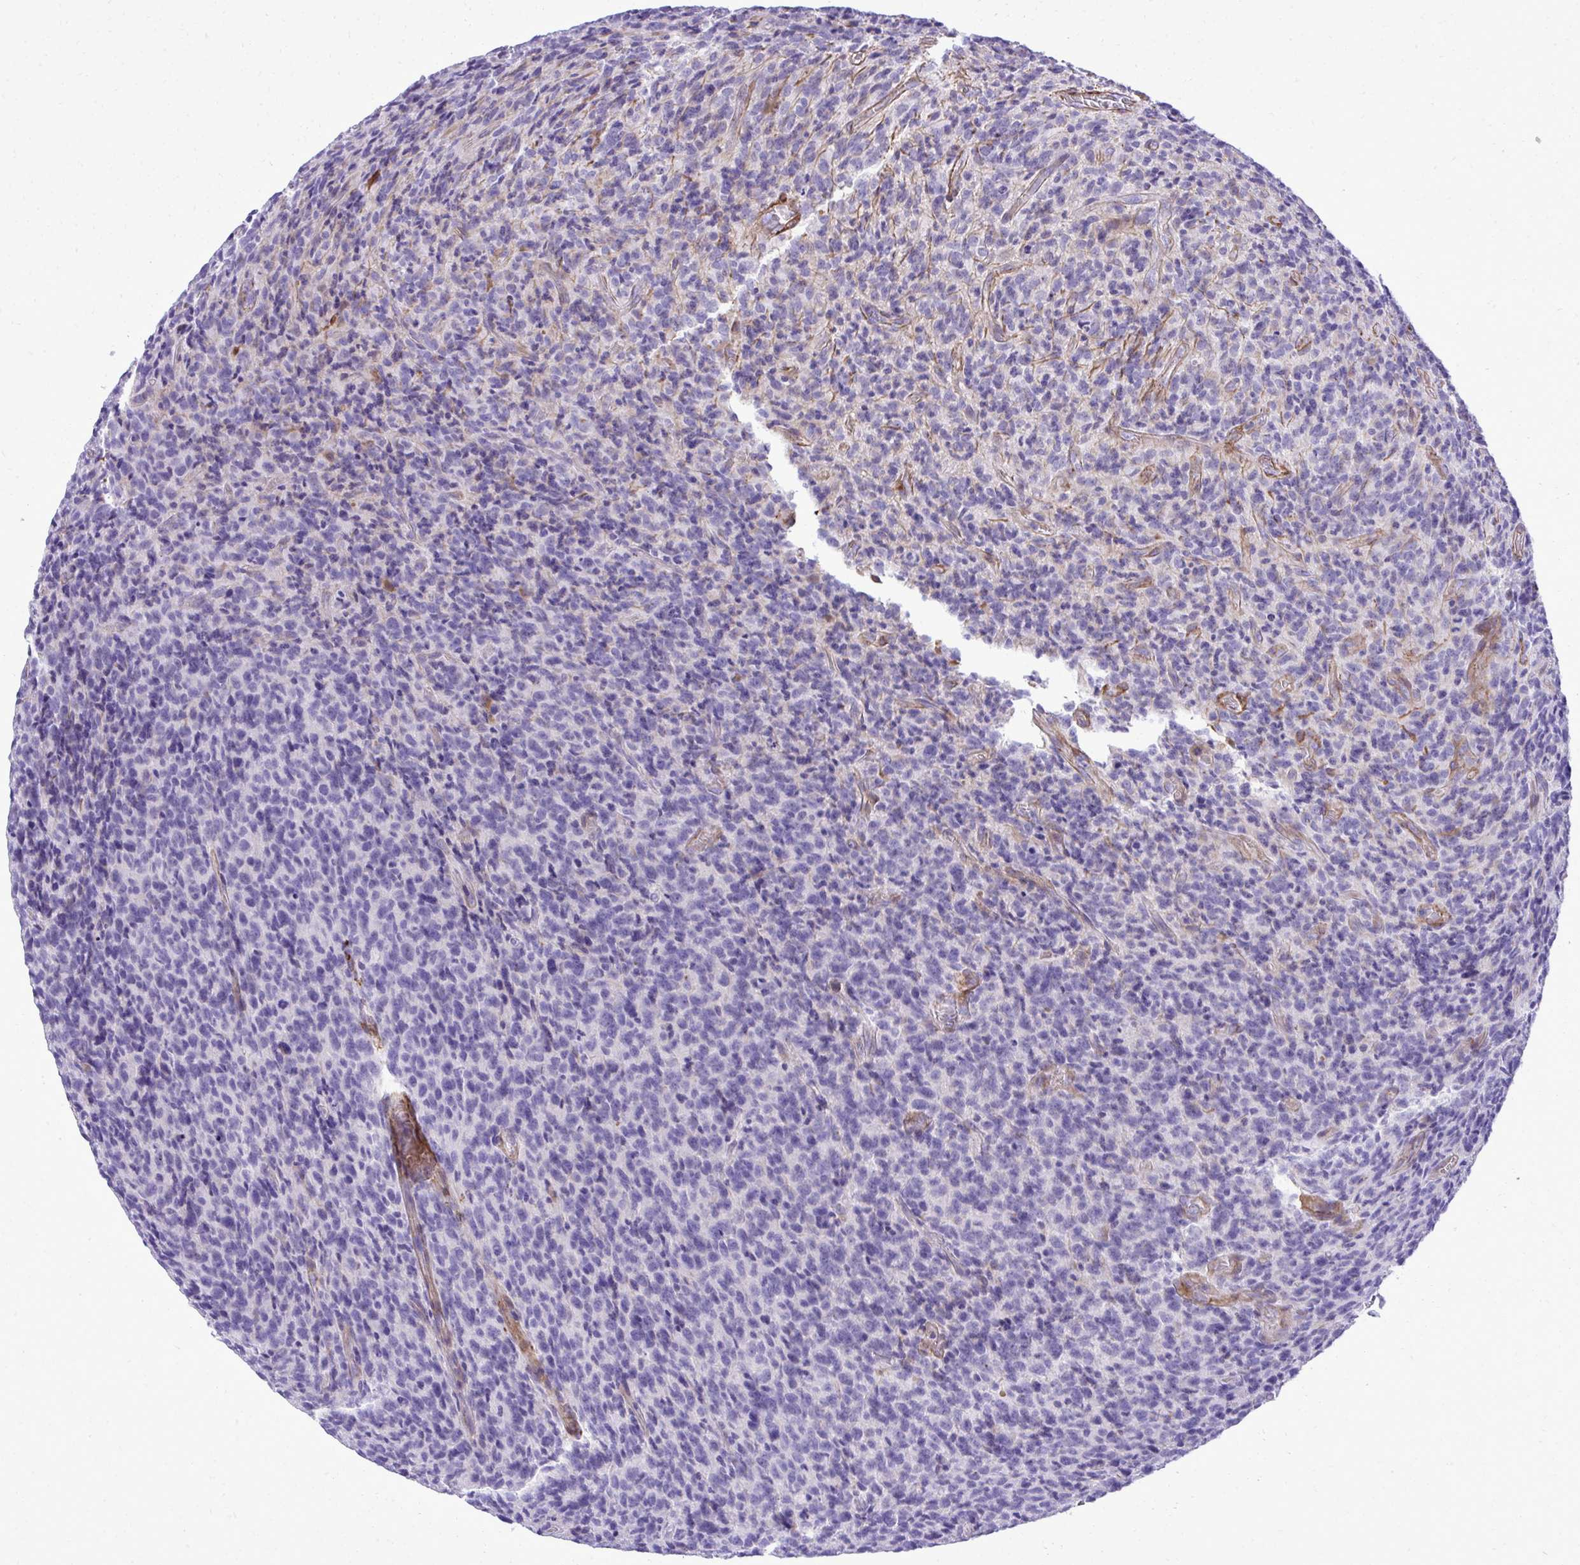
{"staining": {"intensity": "negative", "quantity": "none", "location": "none"}, "tissue": "glioma", "cell_type": "Tumor cells", "image_type": "cancer", "snomed": [{"axis": "morphology", "description": "Glioma, malignant, High grade"}, {"axis": "topography", "description": "Brain"}], "caption": "This is an IHC photomicrograph of human malignant high-grade glioma. There is no expression in tumor cells.", "gene": "PITPNM3", "patient": {"sex": "male", "age": 76}}